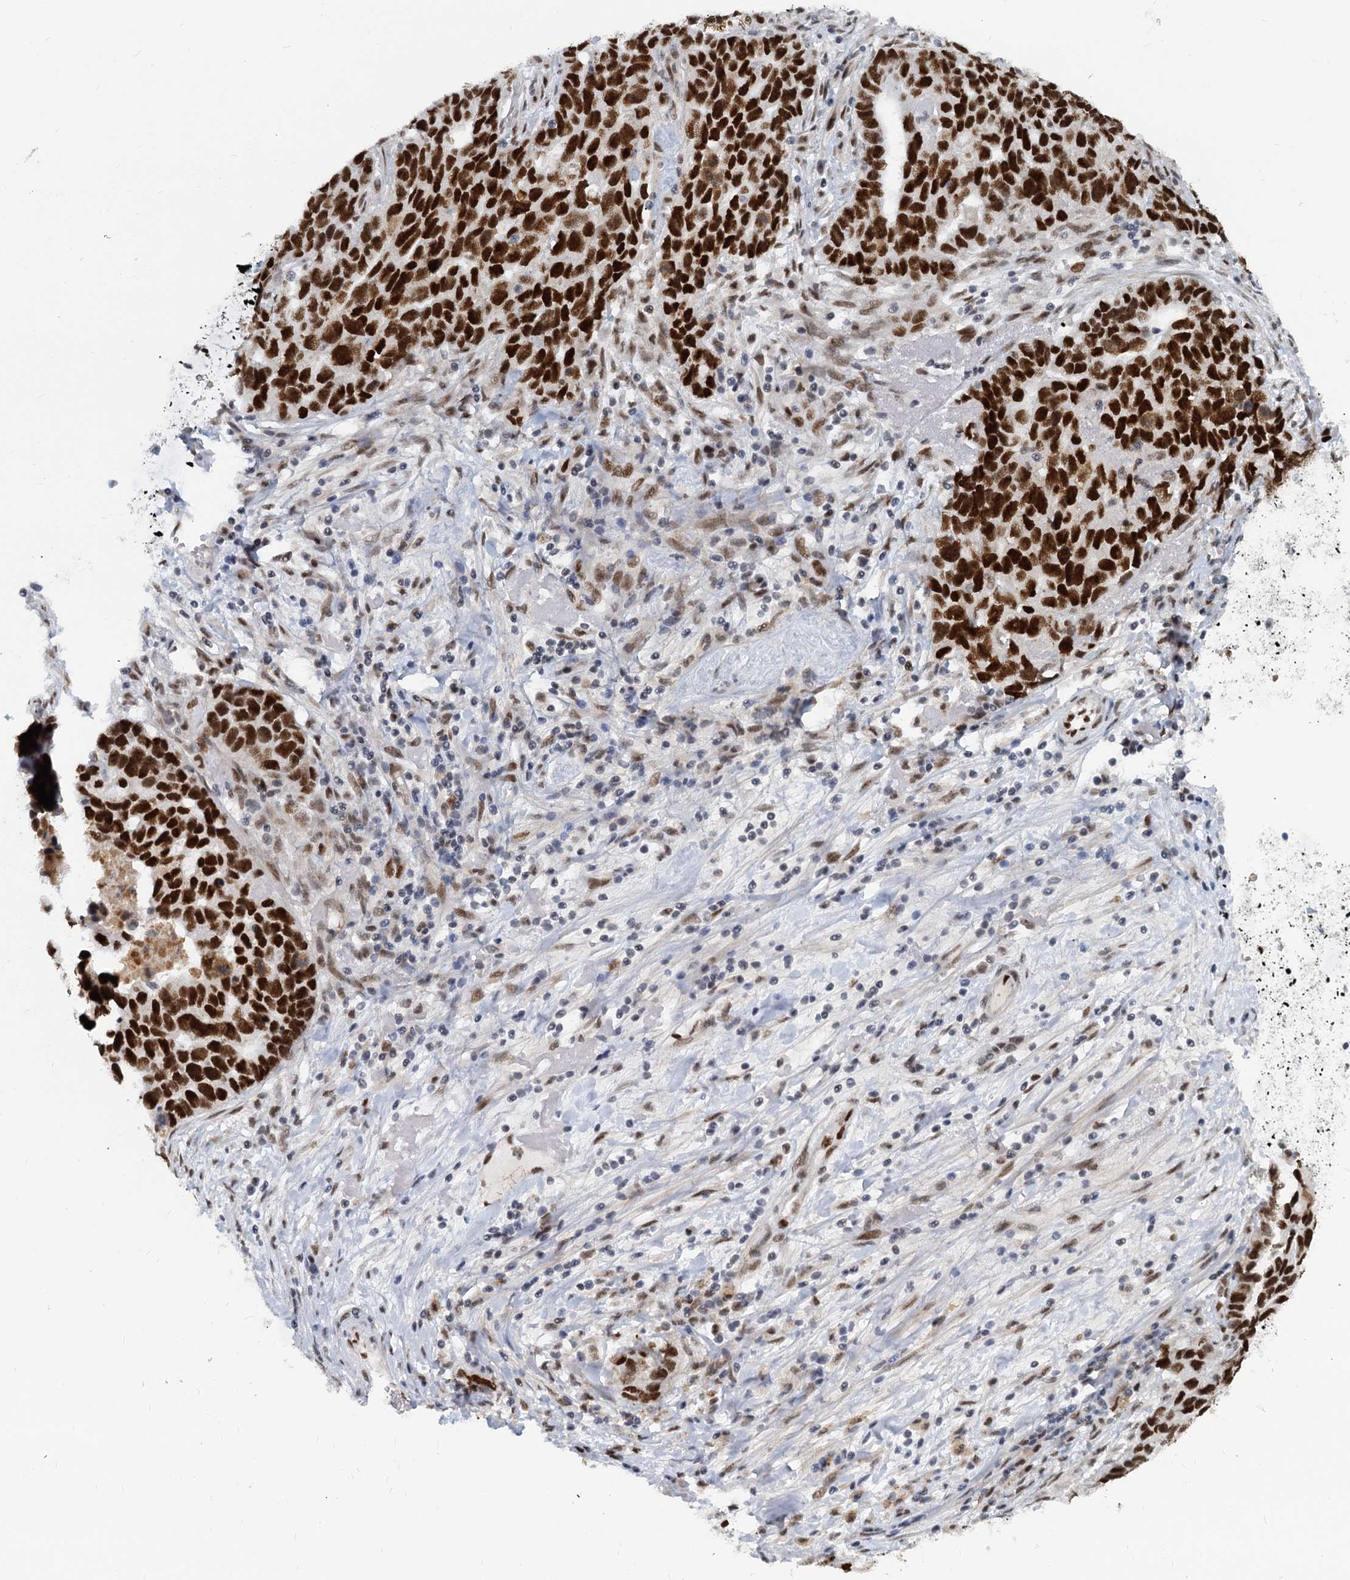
{"staining": {"intensity": "strong", "quantity": ">75%", "location": "nuclear"}, "tissue": "ovarian cancer", "cell_type": "Tumor cells", "image_type": "cancer", "snomed": [{"axis": "morphology", "description": "Cystadenocarcinoma, serous, NOS"}, {"axis": "topography", "description": "Ovary"}], "caption": "A micrograph of human serous cystadenocarcinoma (ovarian) stained for a protein reveals strong nuclear brown staining in tumor cells.", "gene": "RPRD1A", "patient": {"sex": "female", "age": 54}}